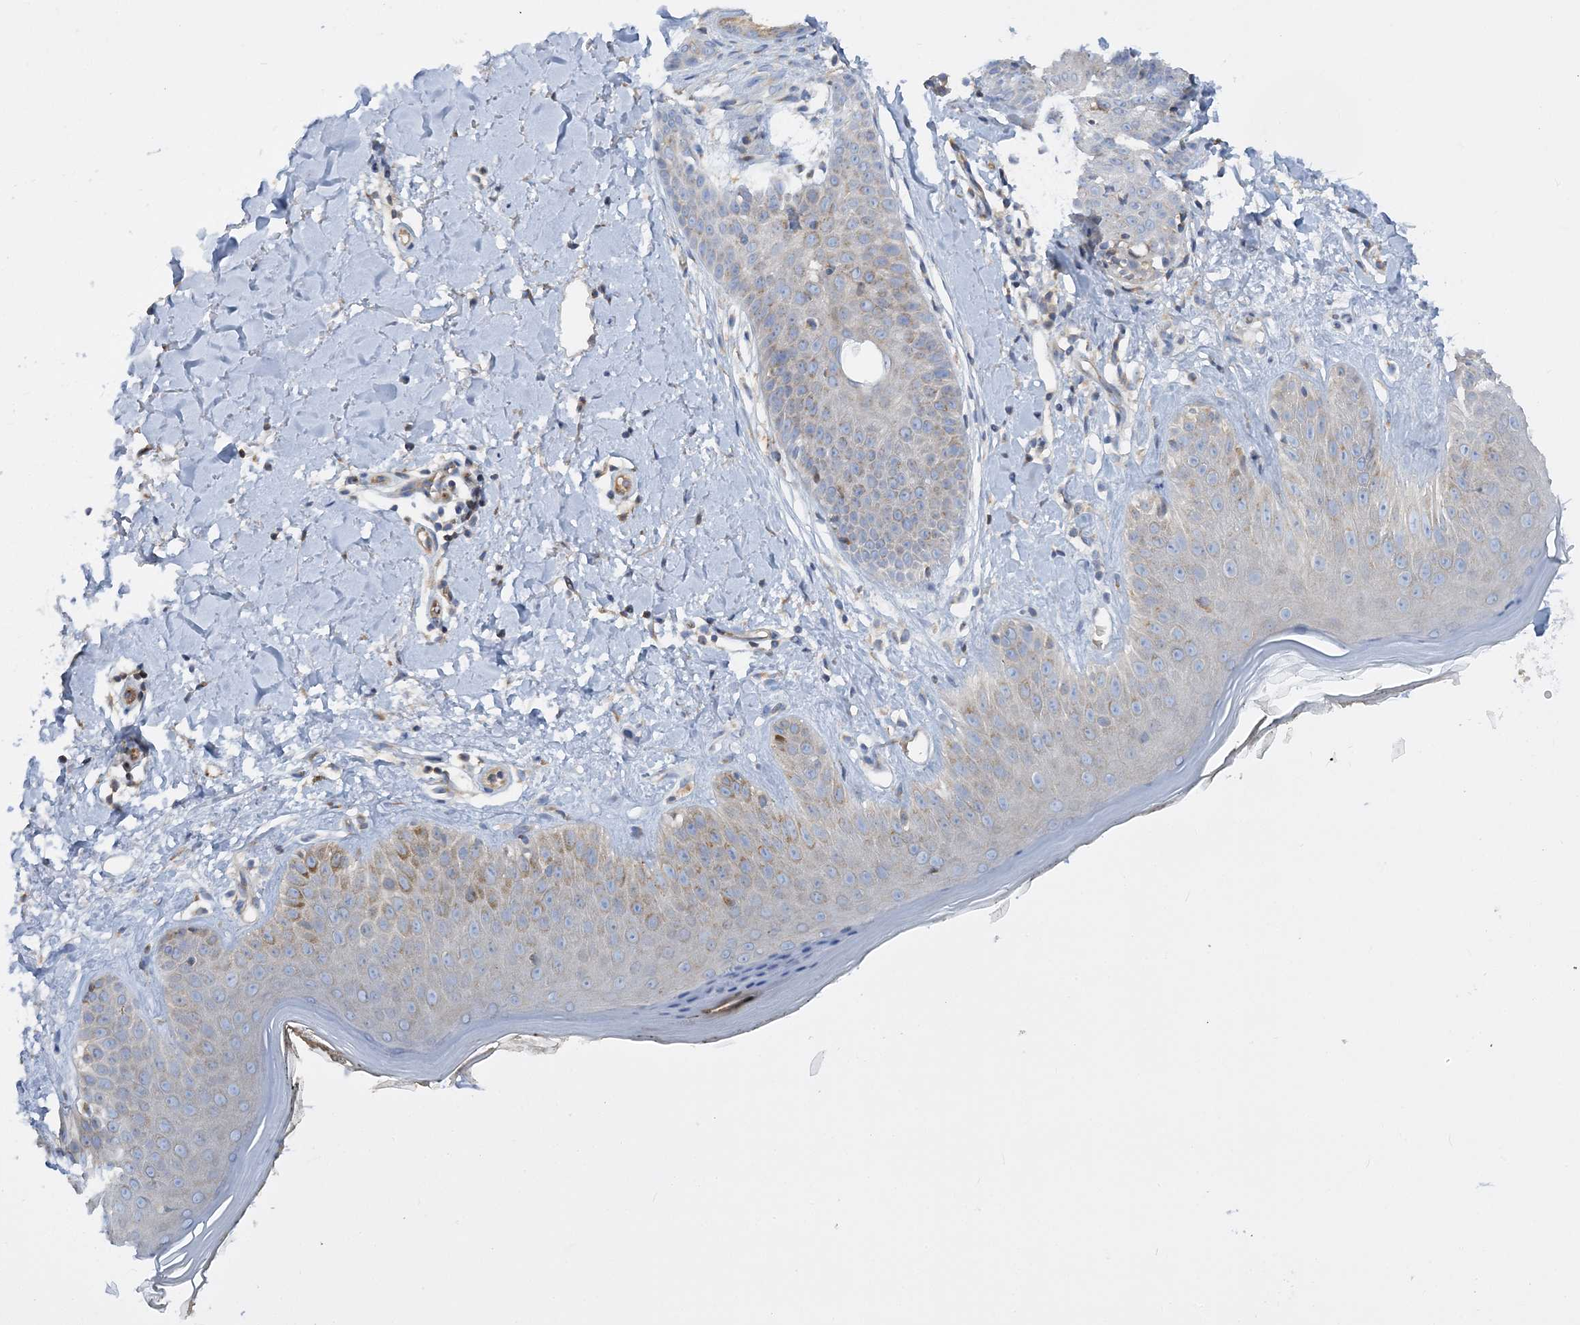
{"staining": {"intensity": "weak", "quantity": ">75%", "location": "cytoplasmic/membranous"}, "tissue": "skin", "cell_type": "Fibroblasts", "image_type": "normal", "snomed": [{"axis": "morphology", "description": "Normal tissue, NOS"}, {"axis": "topography", "description": "Skin"}], "caption": "This is an image of immunohistochemistry (IHC) staining of normal skin, which shows weak positivity in the cytoplasmic/membranous of fibroblasts.", "gene": "FAM114A2", "patient": {"sex": "female", "age": 64}}